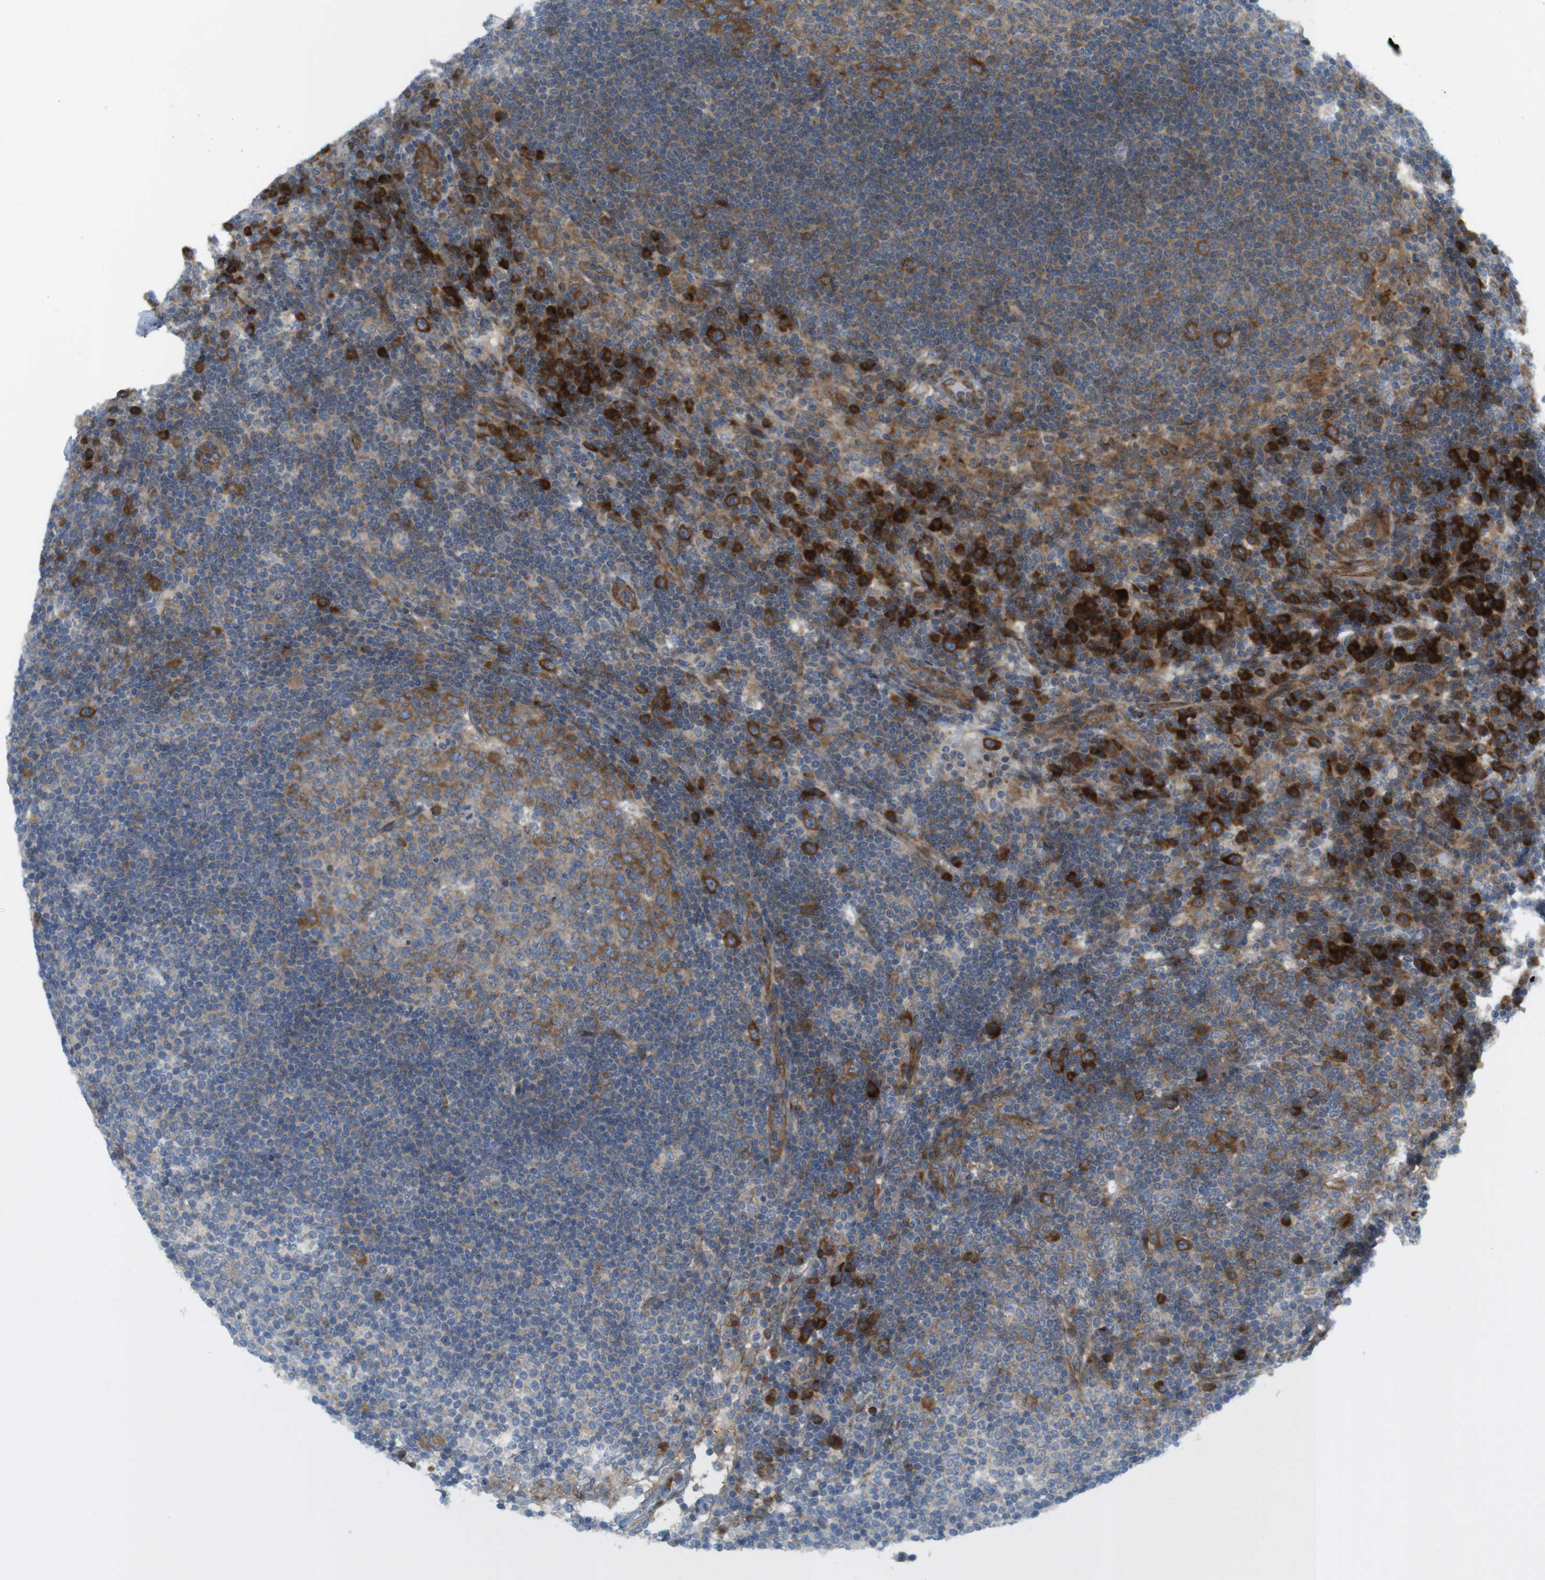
{"staining": {"intensity": "moderate", "quantity": "25%-75%", "location": "cytoplasmic/membranous"}, "tissue": "lymph node", "cell_type": "Germinal center cells", "image_type": "normal", "snomed": [{"axis": "morphology", "description": "Normal tissue, NOS"}, {"axis": "topography", "description": "Lymph node"}], "caption": "Protein staining shows moderate cytoplasmic/membranous staining in about 25%-75% of germinal center cells in benign lymph node.", "gene": "GJC3", "patient": {"sex": "female", "age": 53}}